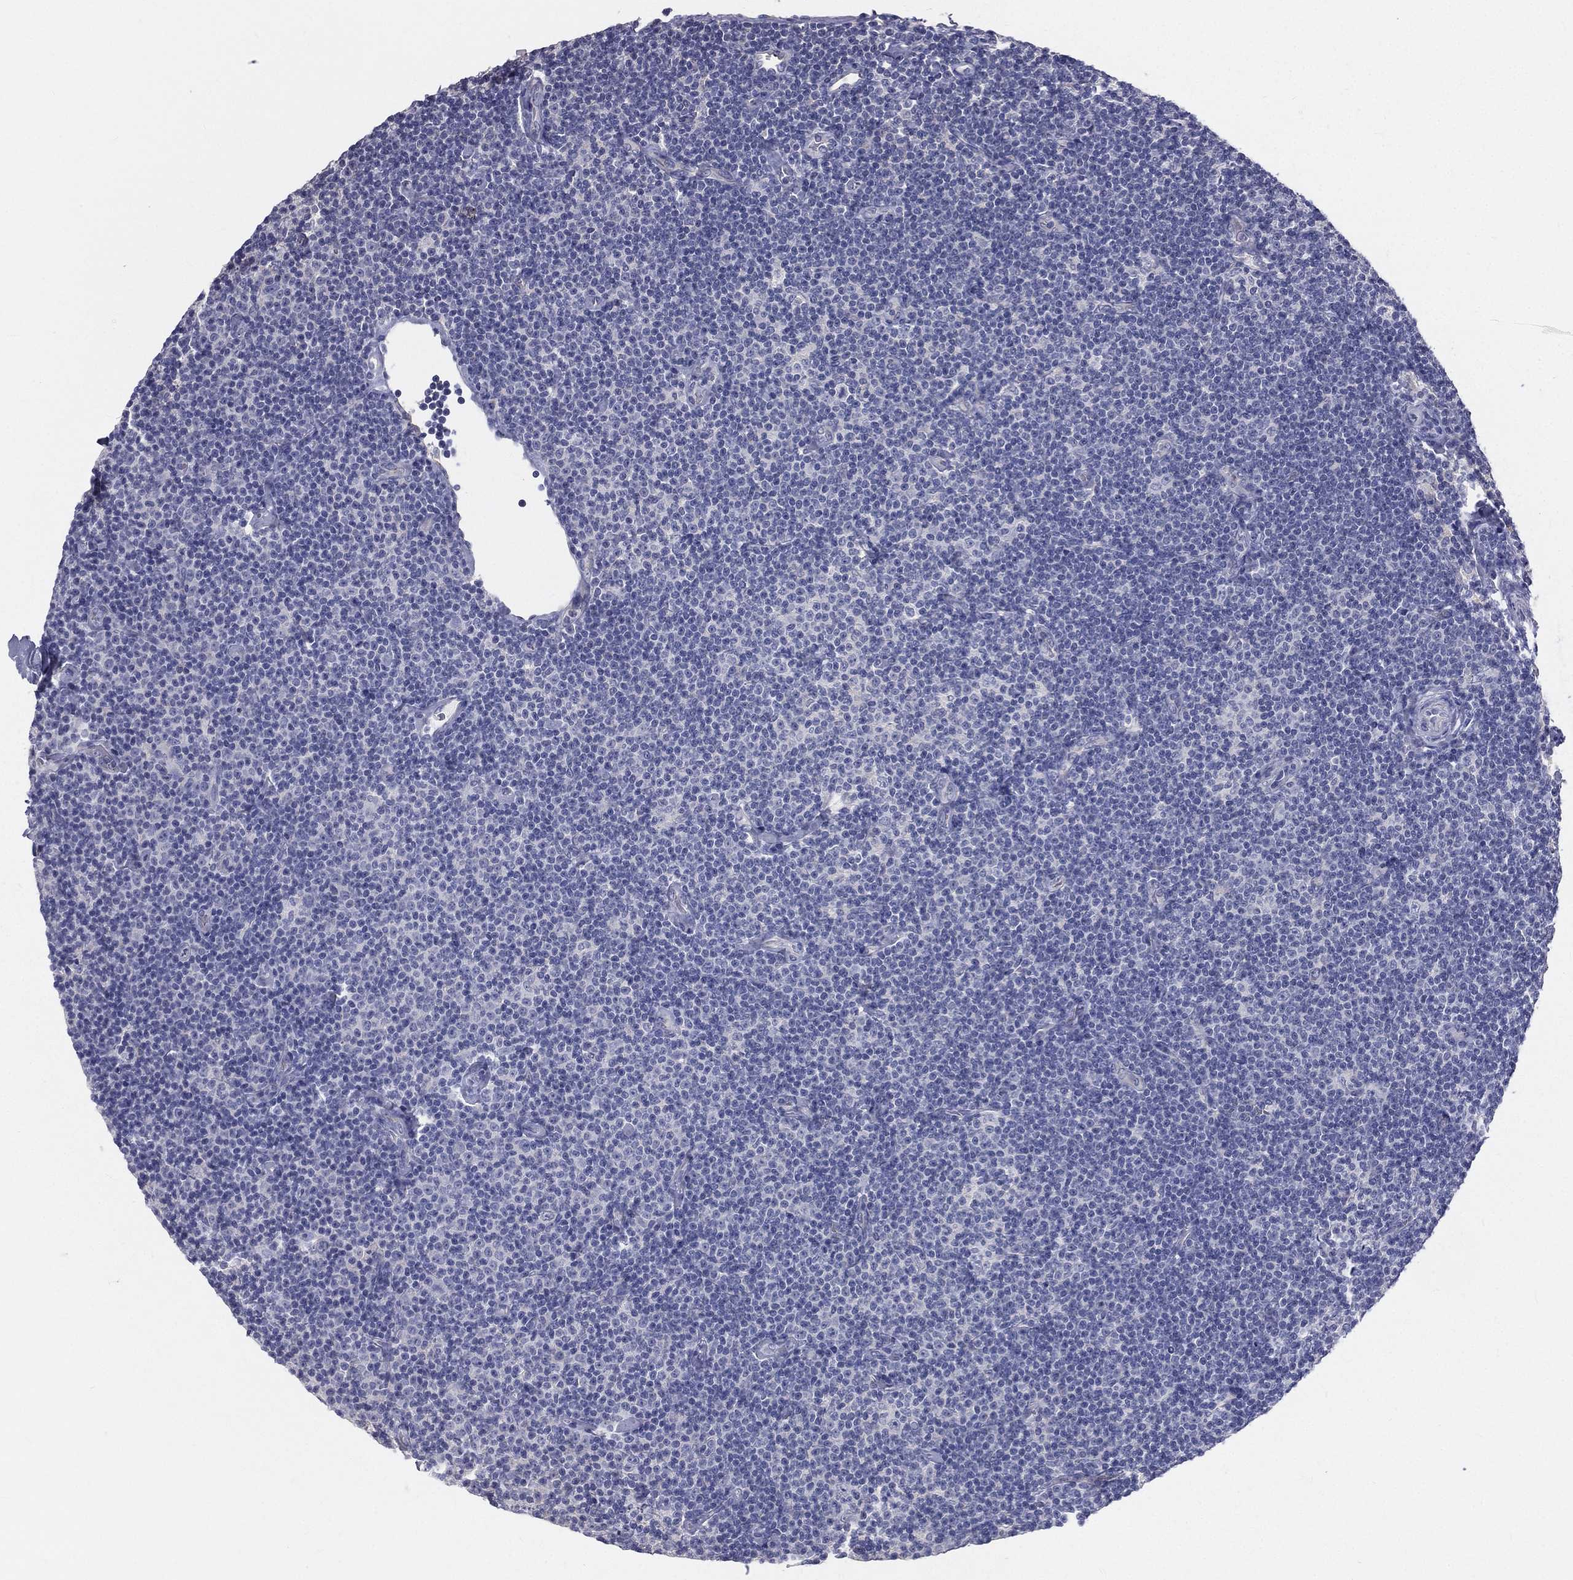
{"staining": {"intensity": "negative", "quantity": "none", "location": "none"}, "tissue": "lymphoma", "cell_type": "Tumor cells", "image_type": "cancer", "snomed": [{"axis": "morphology", "description": "Malignant lymphoma, non-Hodgkin's type, Low grade"}, {"axis": "topography", "description": "Lymph node"}], "caption": "Immunohistochemical staining of human low-grade malignant lymphoma, non-Hodgkin's type displays no significant positivity in tumor cells.", "gene": "MUC13", "patient": {"sex": "male", "age": 81}}